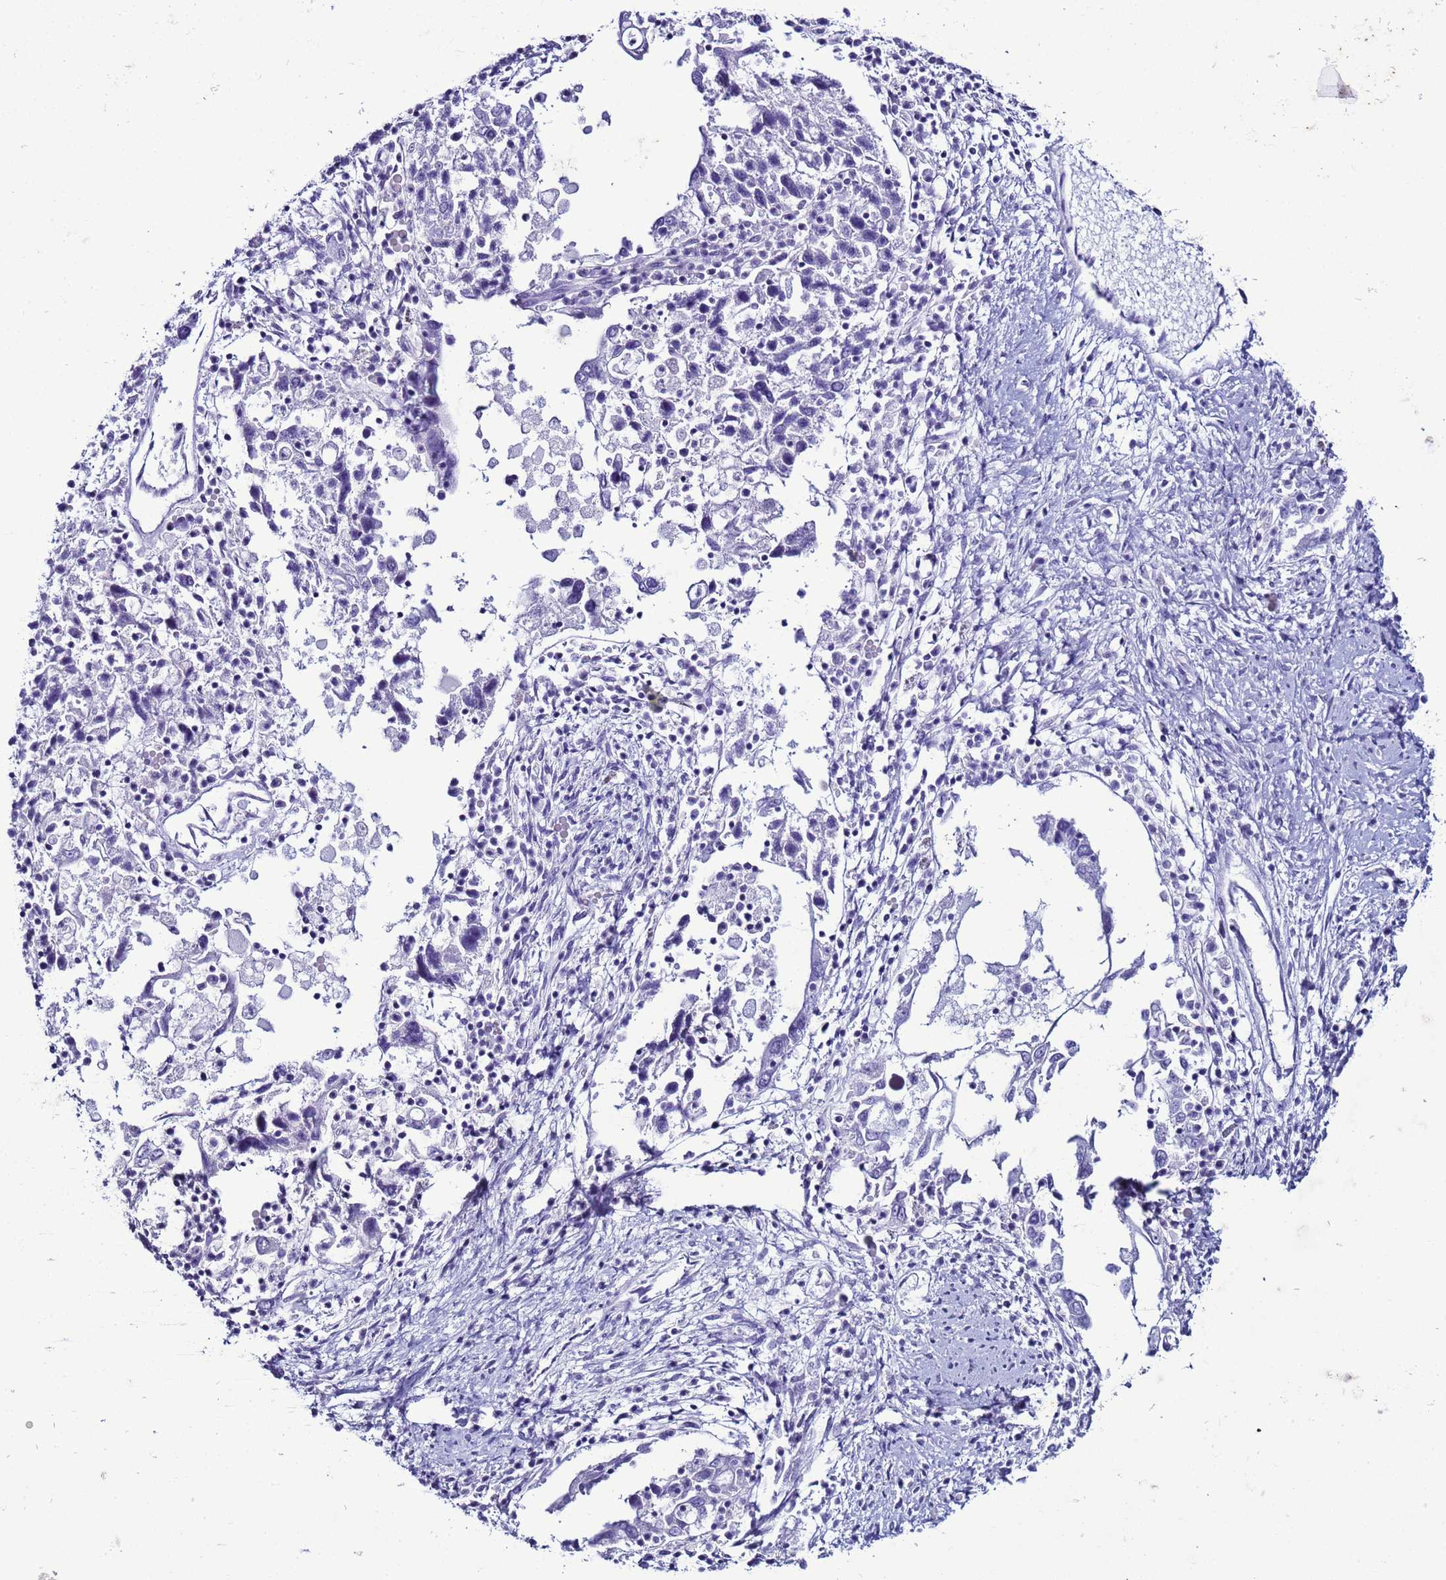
{"staining": {"intensity": "negative", "quantity": "none", "location": "none"}, "tissue": "ovarian cancer", "cell_type": "Tumor cells", "image_type": "cancer", "snomed": [{"axis": "morphology", "description": "Carcinoma, endometroid"}, {"axis": "topography", "description": "Ovary"}], "caption": "A high-resolution photomicrograph shows IHC staining of ovarian endometroid carcinoma, which exhibits no significant staining in tumor cells.", "gene": "LRRC10B", "patient": {"sex": "female", "age": 62}}